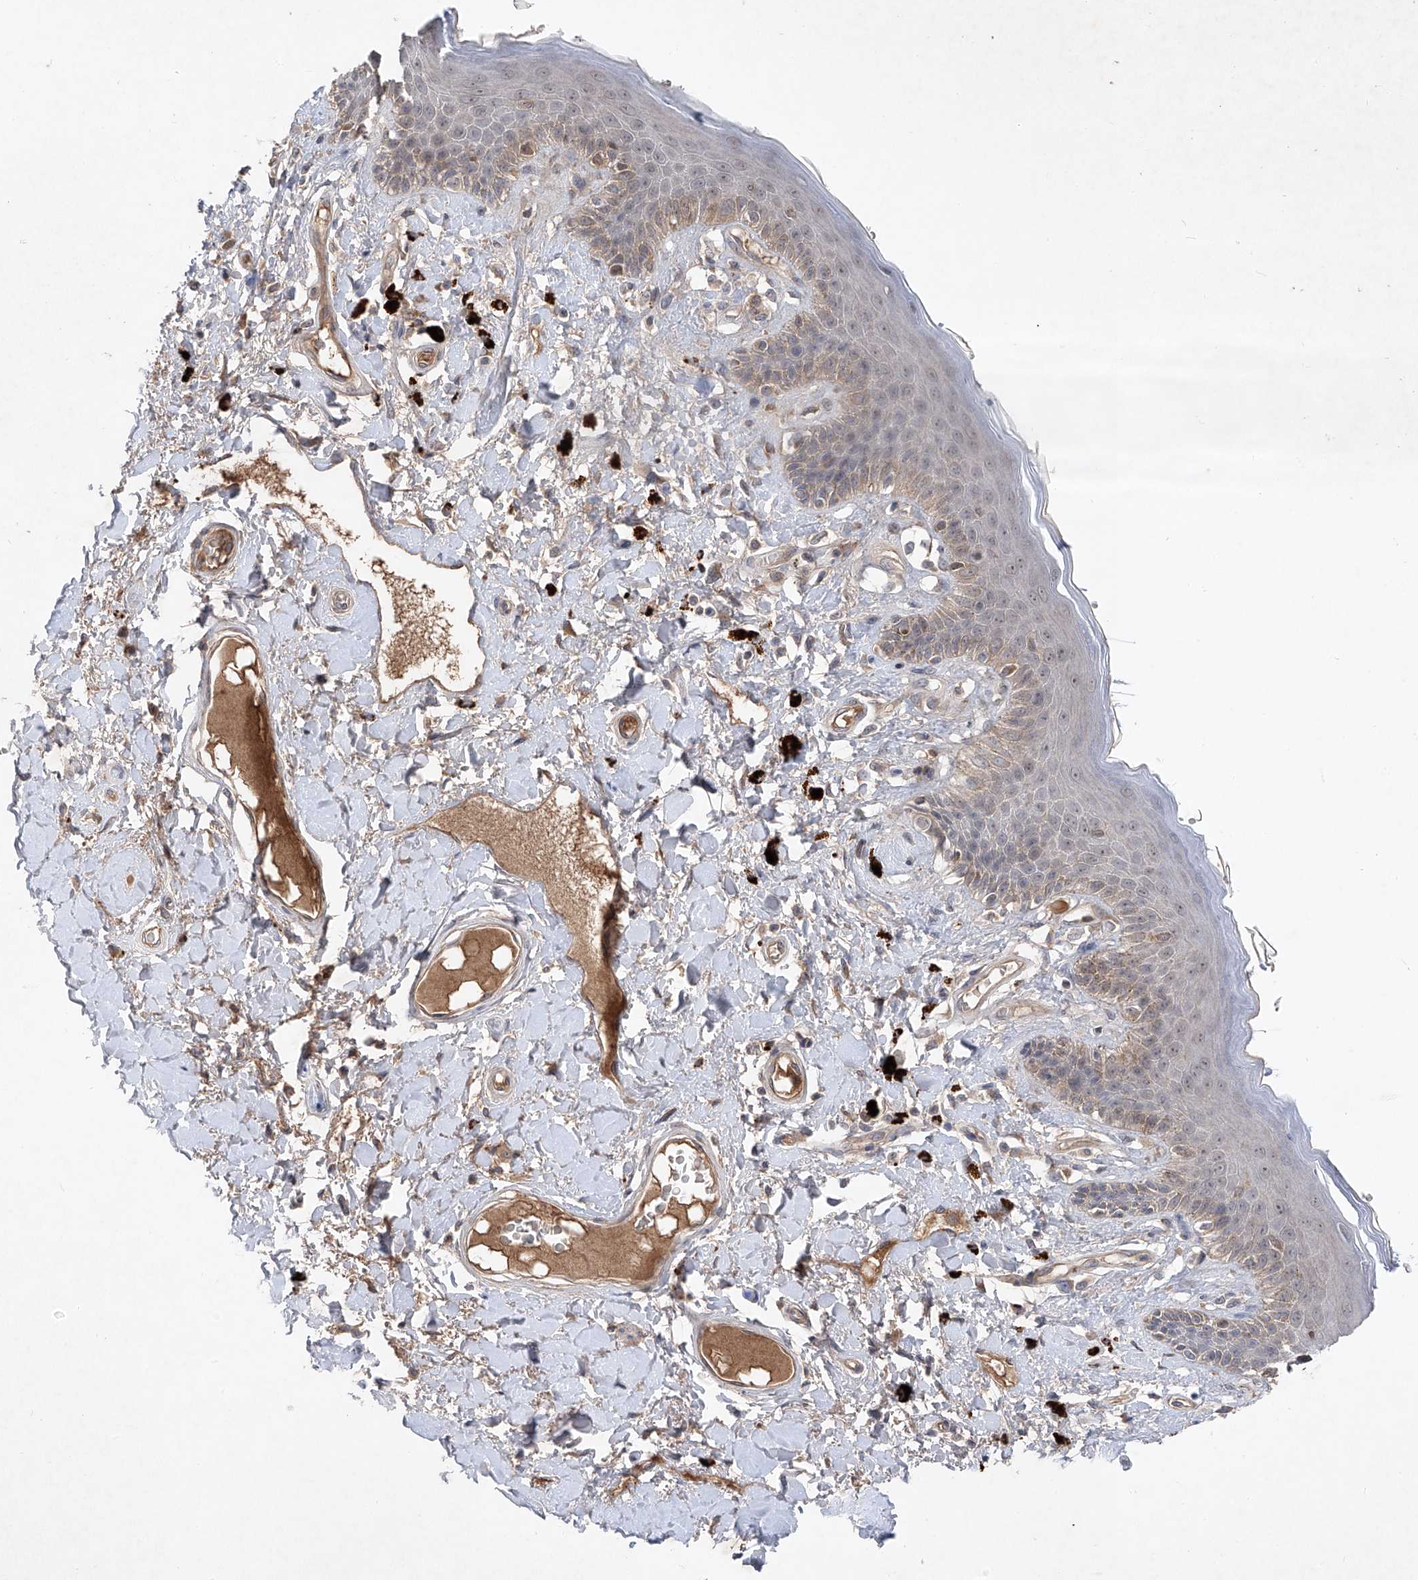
{"staining": {"intensity": "weak", "quantity": "25%-75%", "location": "cytoplasmic/membranous,nuclear"}, "tissue": "skin", "cell_type": "Epidermal cells", "image_type": "normal", "snomed": [{"axis": "morphology", "description": "Normal tissue, NOS"}, {"axis": "topography", "description": "Anal"}], "caption": "Protein expression analysis of normal skin shows weak cytoplasmic/membranous,nuclear staining in about 25%-75% of epidermal cells.", "gene": "FAM135A", "patient": {"sex": "female", "age": 78}}